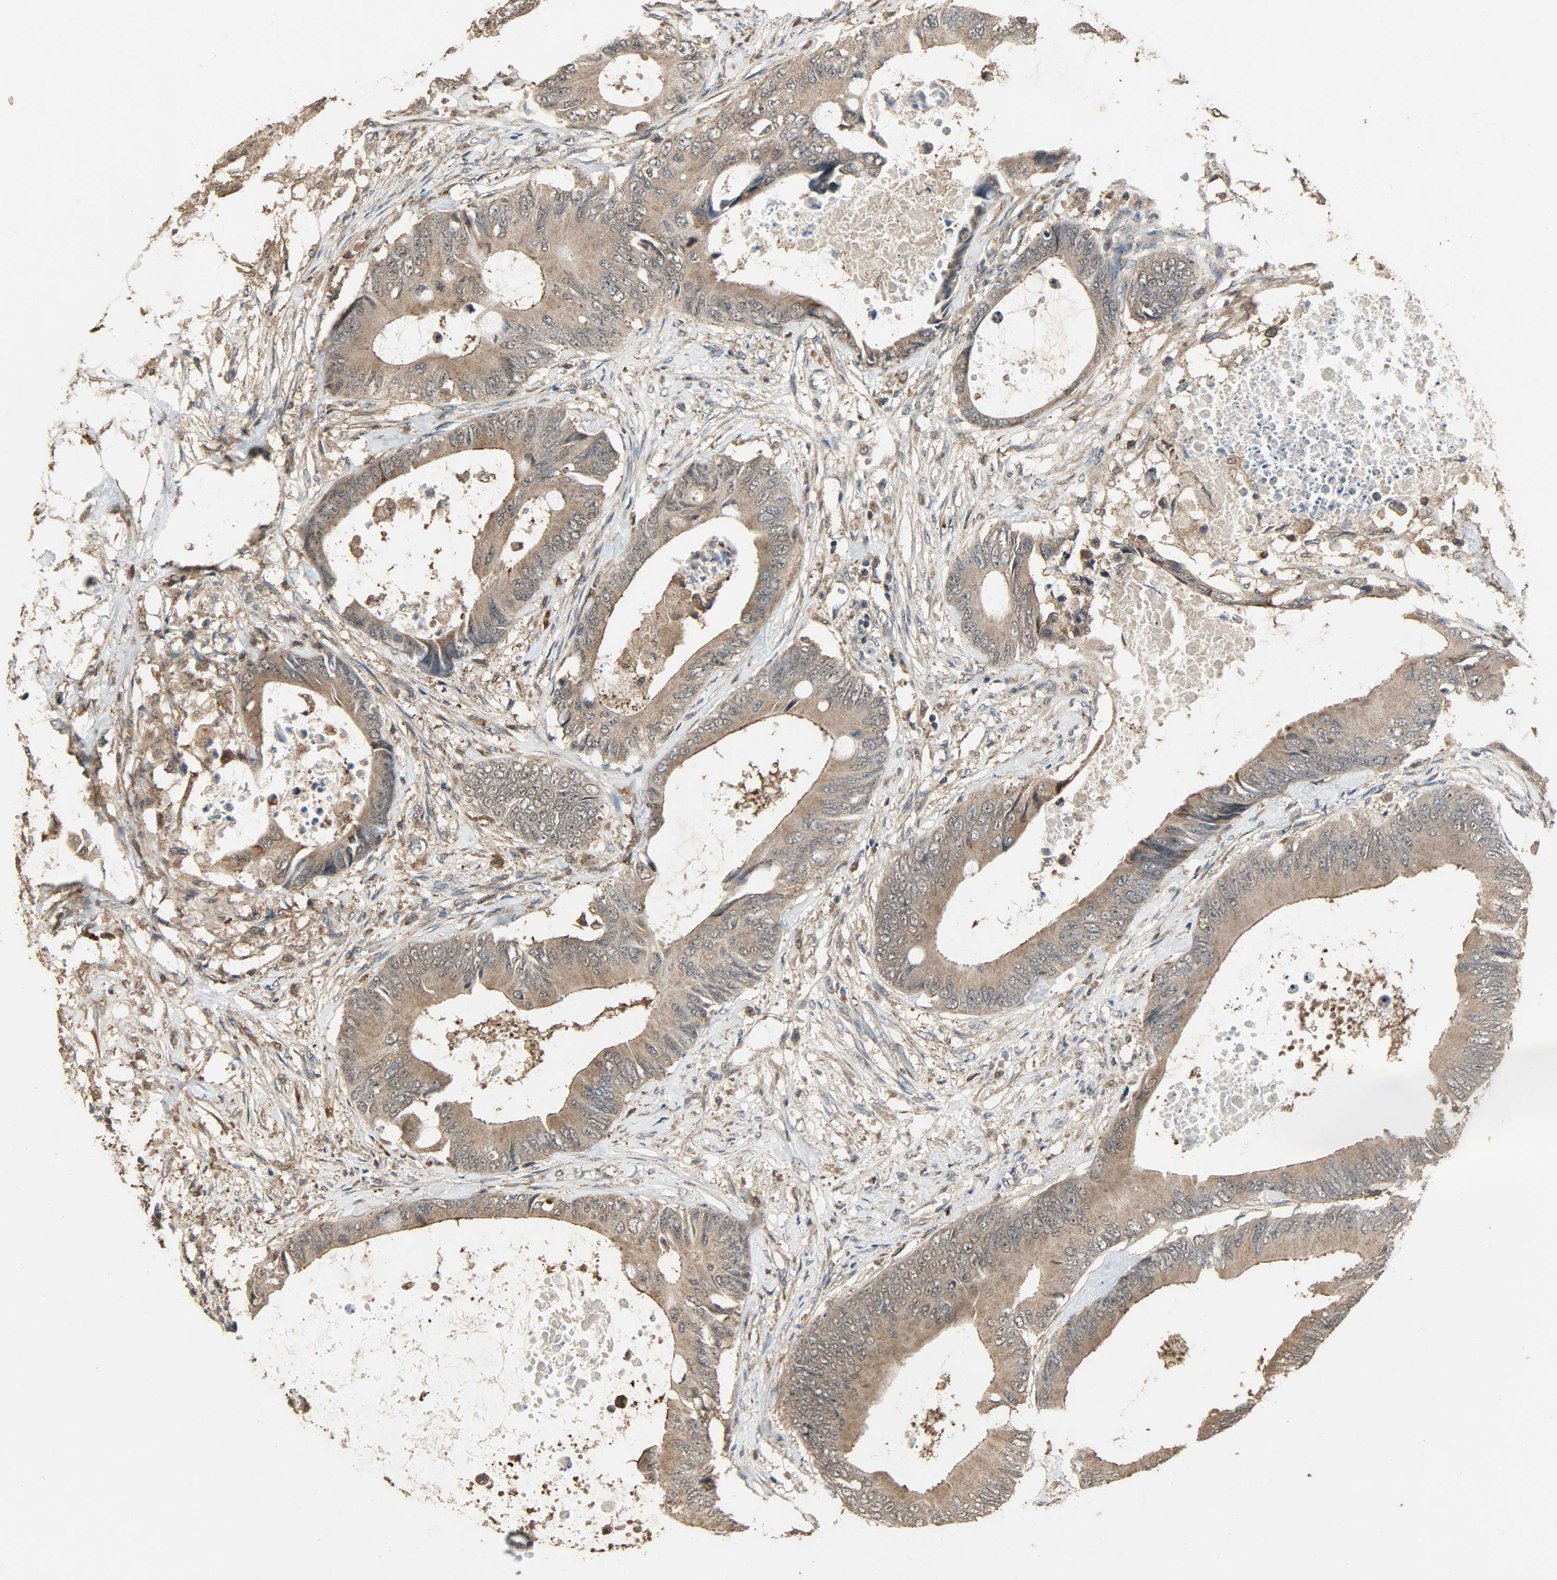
{"staining": {"intensity": "moderate", "quantity": ">75%", "location": "cytoplasmic/membranous"}, "tissue": "colorectal cancer", "cell_type": "Tumor cells", "image_type": "cancer", "snomed": [{"axis": "morphology", "description": "Normal tissue, NOS"}, {"axis": "morphology", "description": "Adenocarcinoma, NOS"}, {"axis": "topography", "description": "Rectum"}, {"axis": "topography", "description": "Peripheral nerve tissue"}], "caption": "A medium amount of moderate cytoplasmic/membranous expression is present in approximately >75% of tumor cells in colorectal cancer (adenocarcinoma) tissue.", "gene": "CDKN2C", "patient": {"sex": "female", "age": 77}}